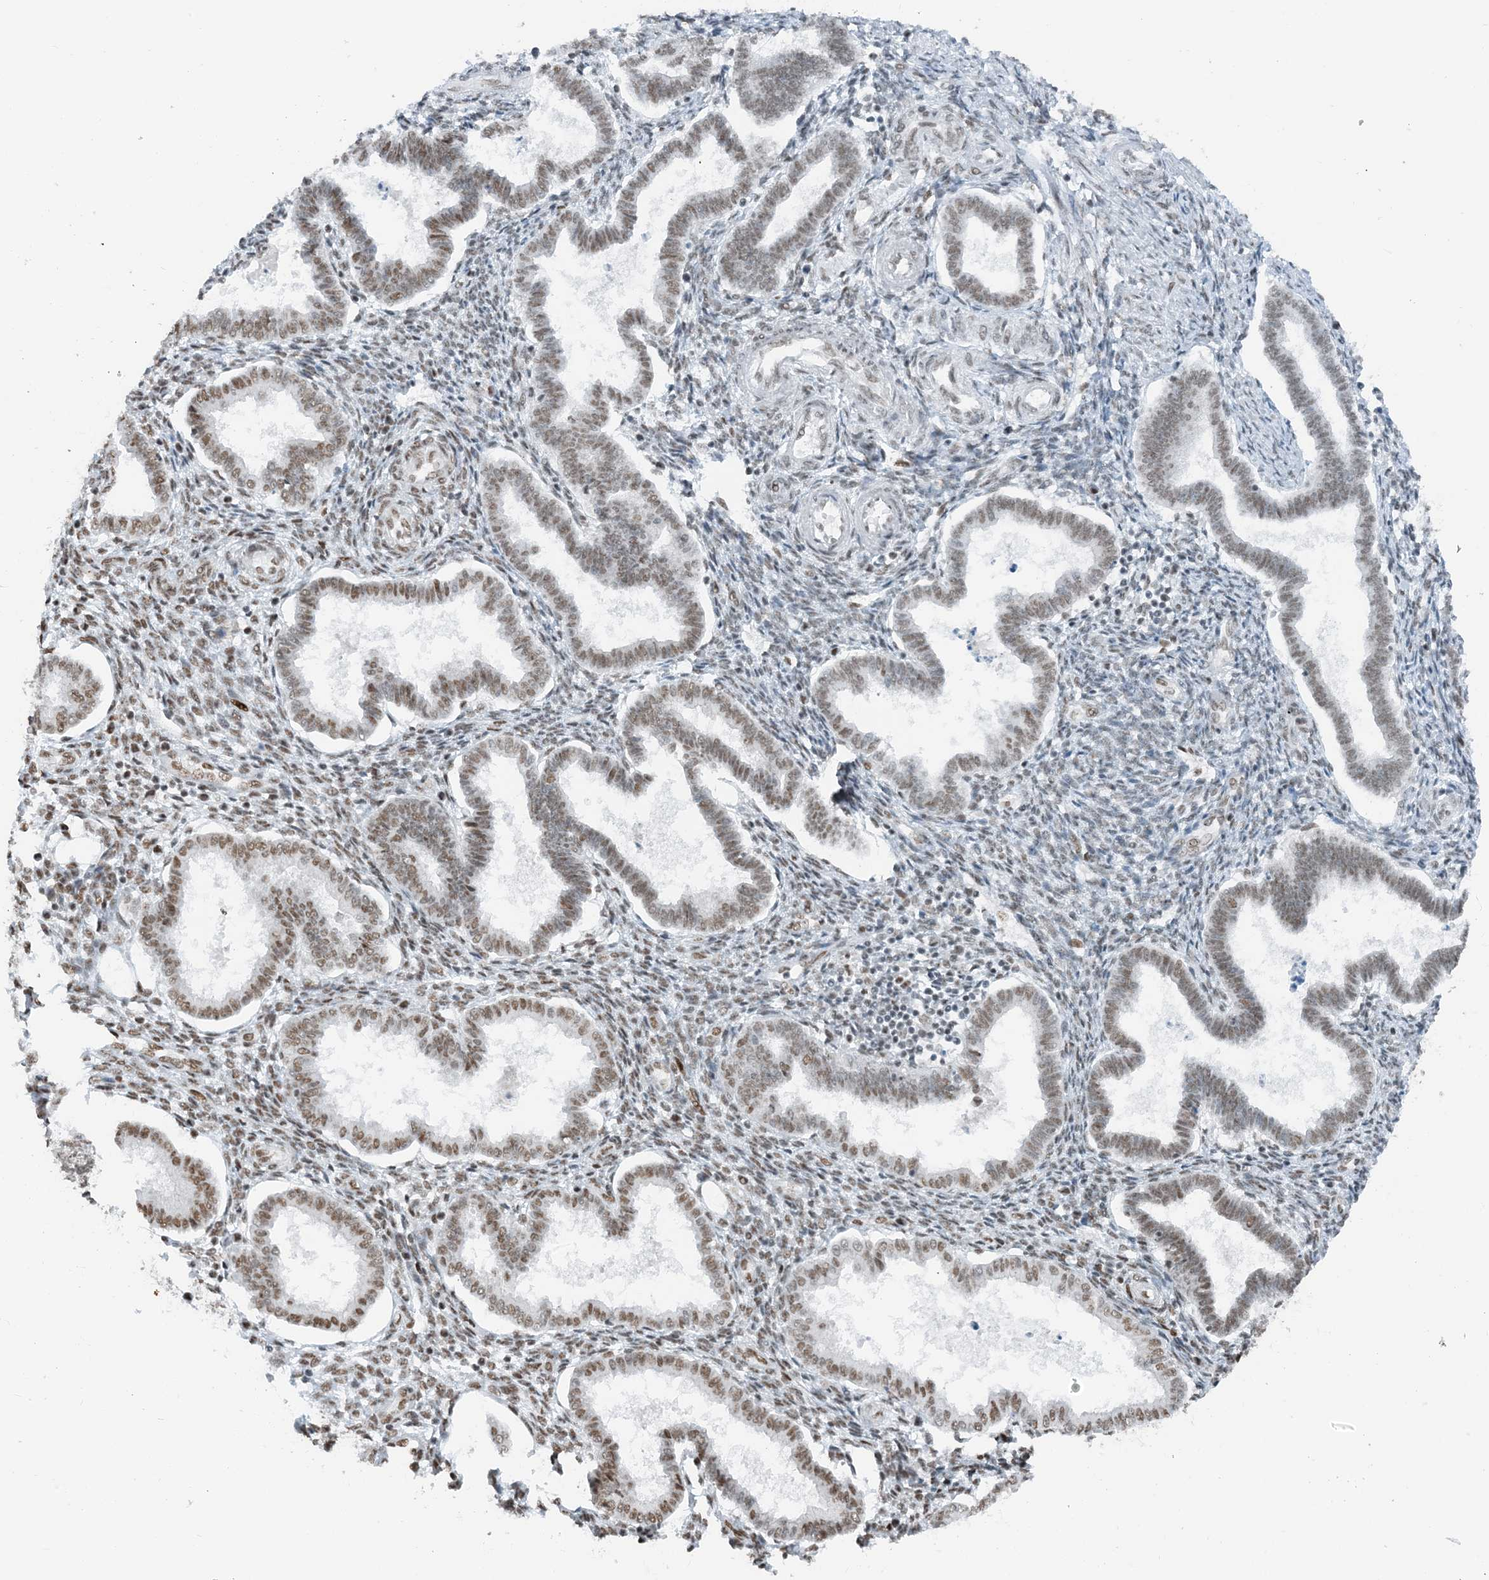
{"staining": {"intensity": "weak", "quantity": "25%-75%", "location": "nuclear"}, "tissue": "endometrium", "cell_type": "Cells in endometrial stroma", "image_type": "normal", "snomed": [{"axis": "morphology", "description": "Normal tissue, NOS"}, {"axis": "topography", "description": "Endometrium"}], "caption": "A photomicrograph of endometrium stained for a protein reveals weak nuclear brown staining in cells in endometrial stroma.", "gene": "ZNF500", "patient": {"sex": "female", "age": 24}}